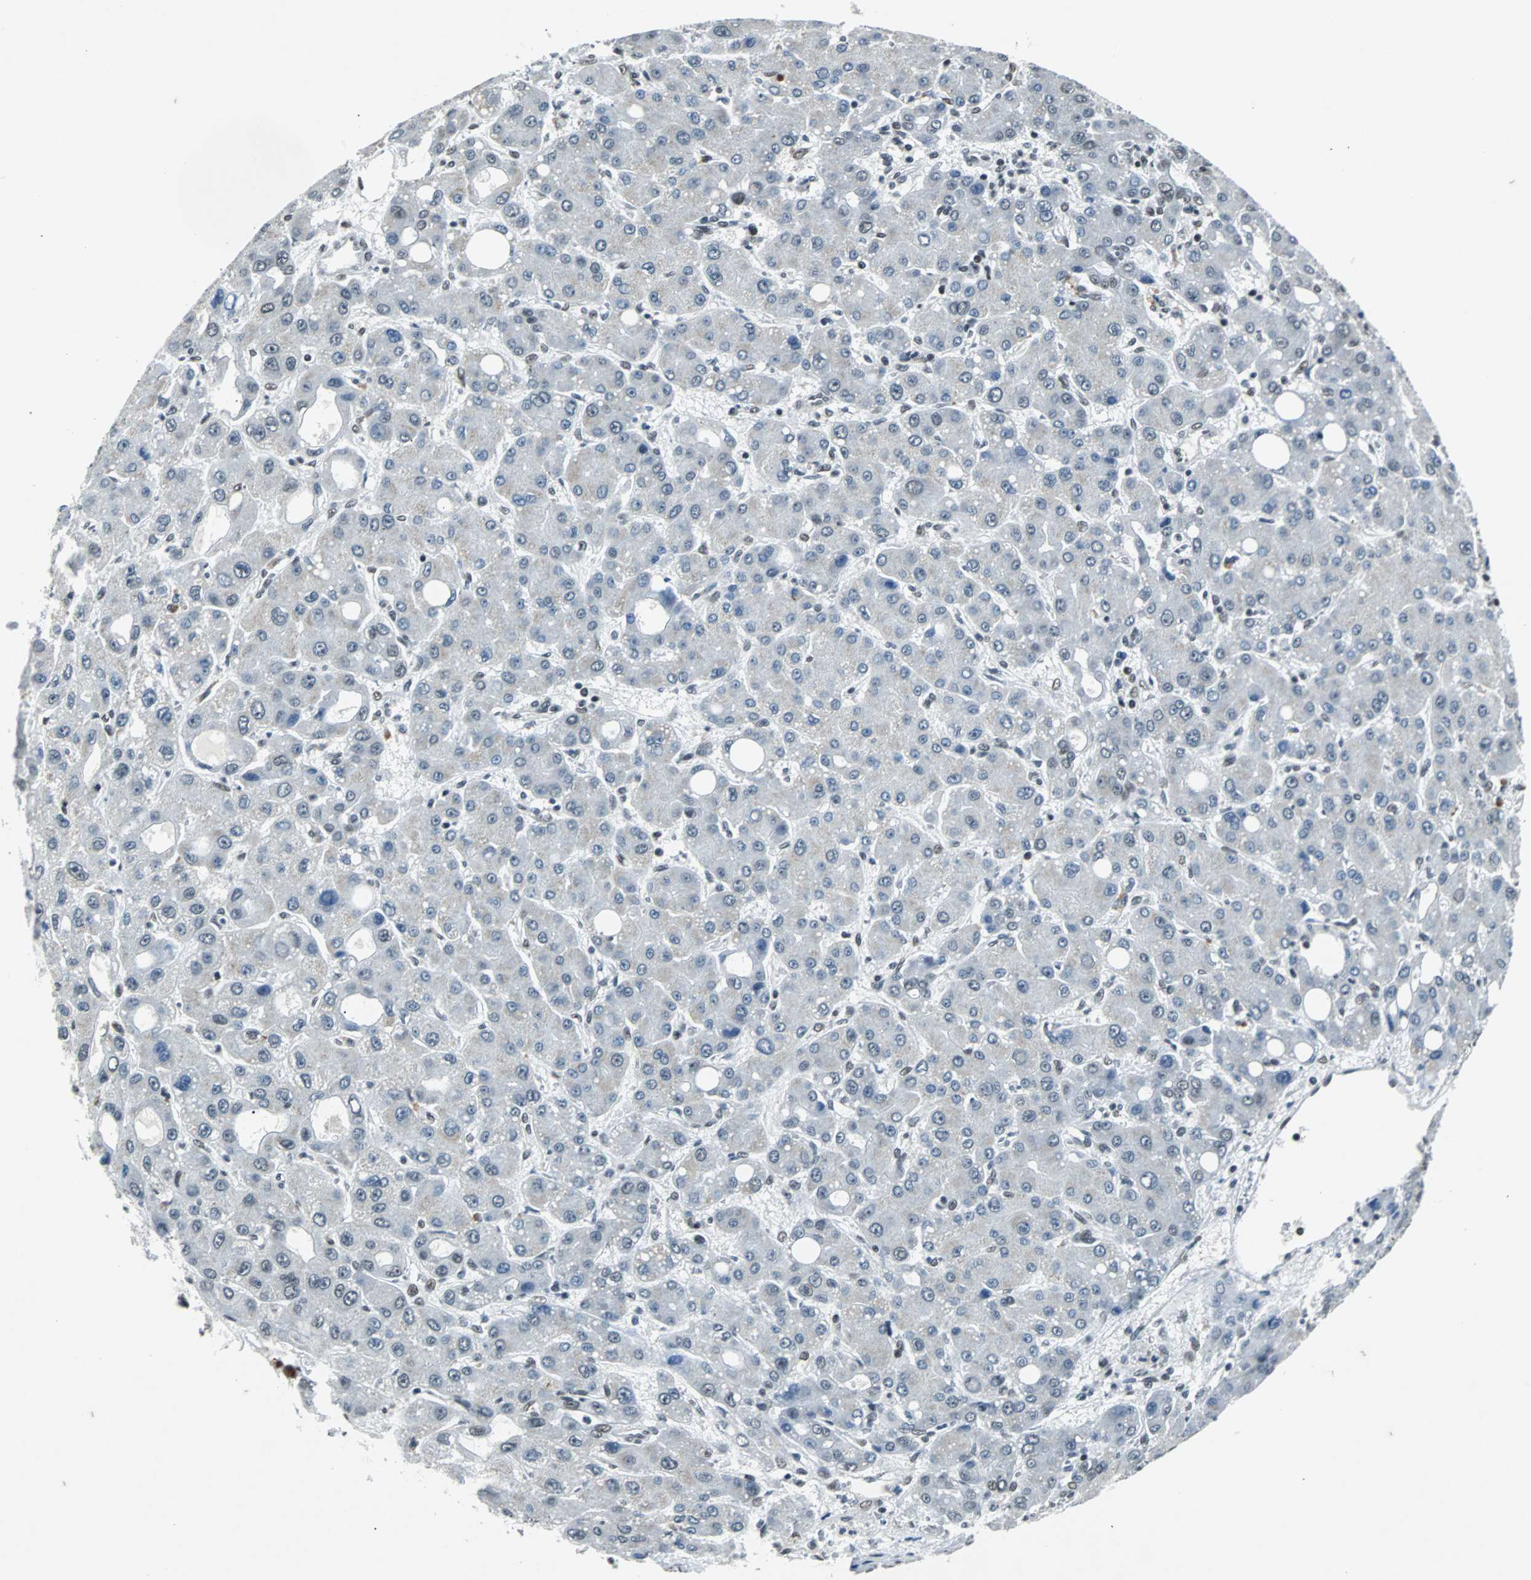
{"staining": {"intensity": "weak", "quantity": "25%-75%", "location": "cytoplasmic/membranous,nuclear"}, "tissue": "liver cancer", "cell_type": "Tumor cells", "image_type": "cancer", "snomed": [{"axis": "morphology", "description": "Carcinoma, Hepatocellular, NOS"}, {"axis": "topography", "description": "Liver"}], "caption": "Weak cytoplasmic/membranous and nuclear protein staining is seen in approximately 25%-75% of tumor cells in hepatocellular carcinoma (liver). (DAB IHC with brightfield microscopy, high magnification).", "gene": "GATAD2A", "patient": {"sex": "male", "age": 55}}